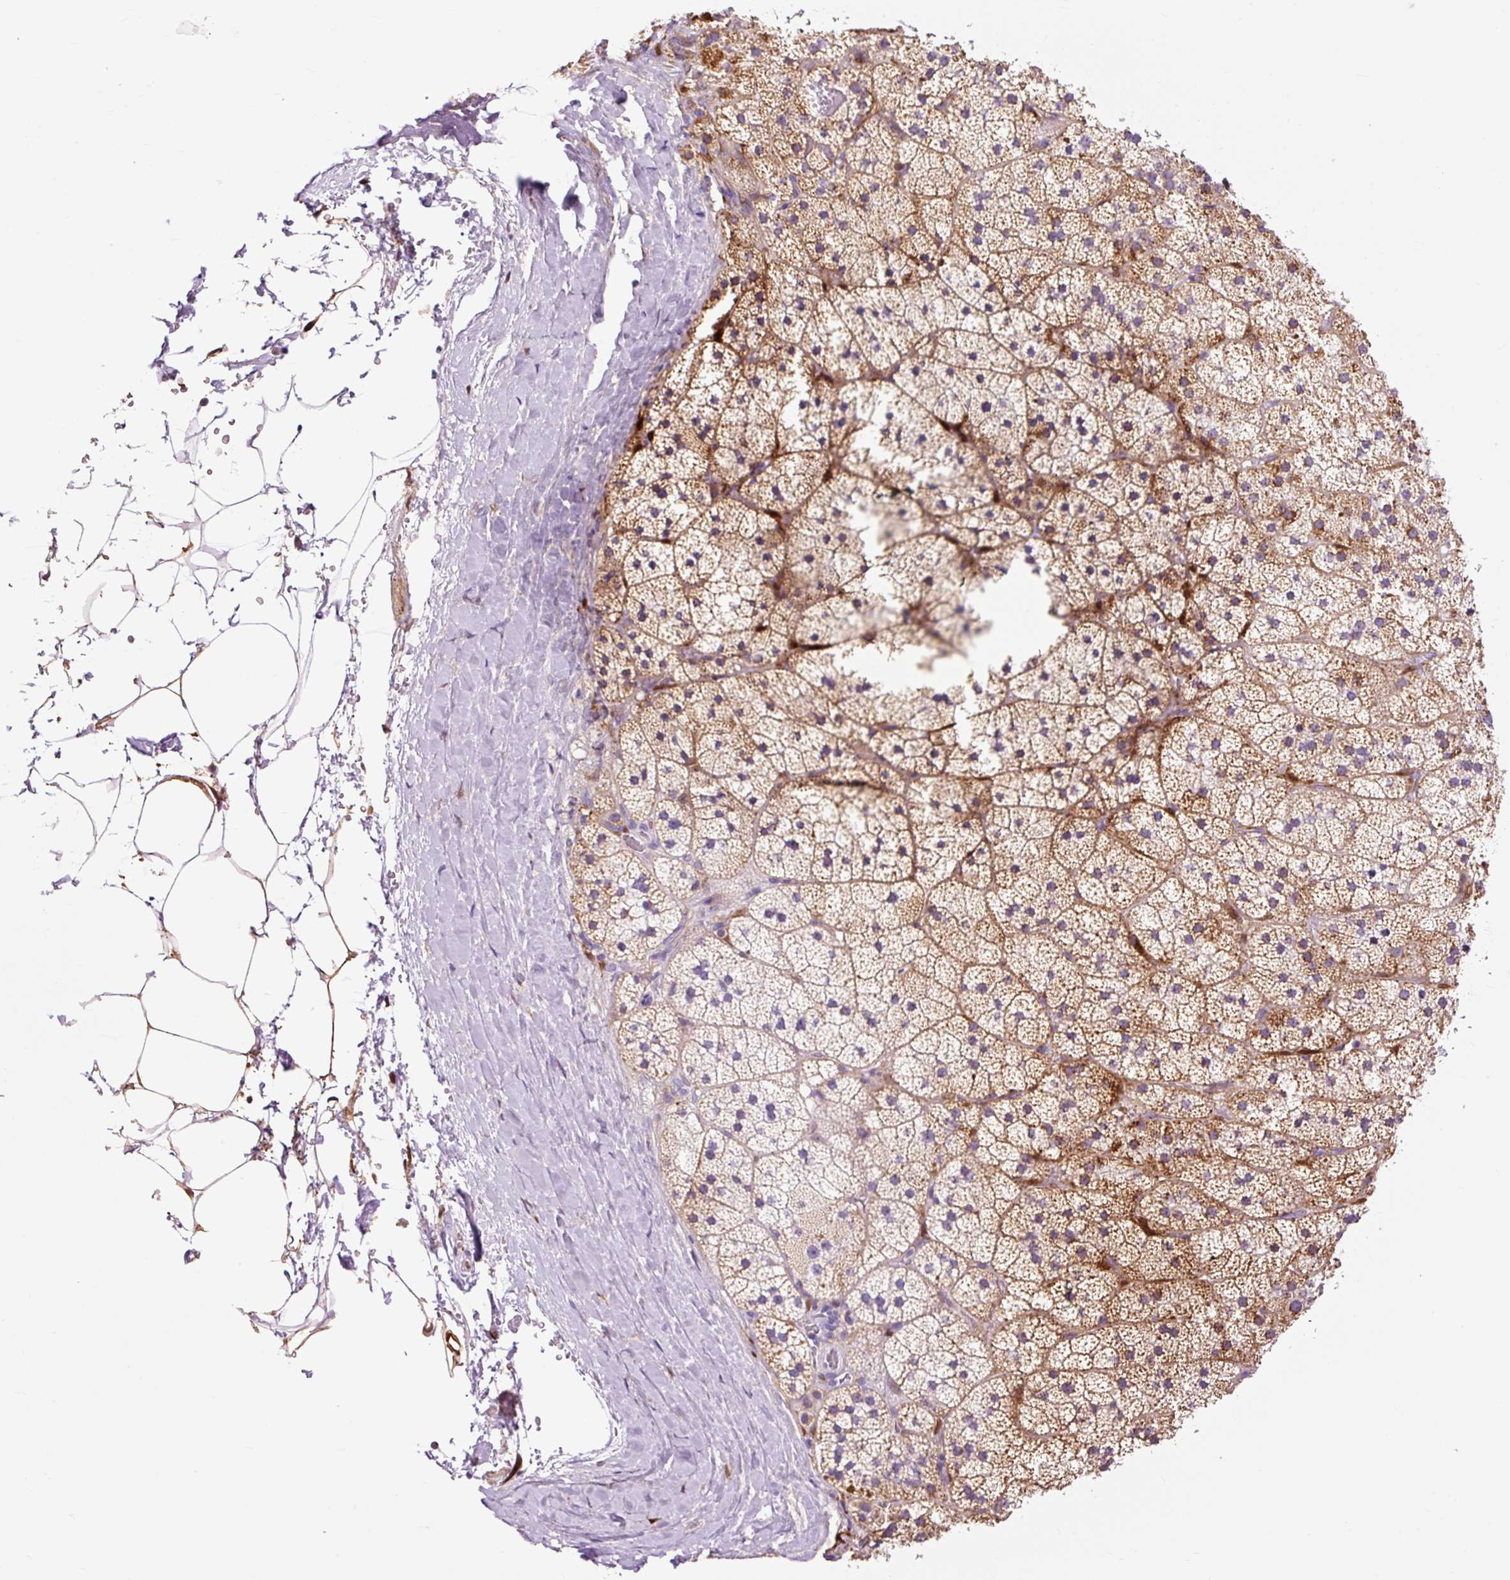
{"staining": {"intensity": "moderate", "quantity": ">75%", "location": "cytoplasmic/membranous"}, "tissue": "adrenal gland", "cell_type": "Glandular cells", "image_type": "normal", "snomed": [{"axis": "morphology", "description": "Normal tissue, NOS"}, {"axis": "topography", "description": "Adrenal gland"}], "caption": "Immunohistochemistry (IHC) of unremarkable adrenal gland exhibits medium levels of moderate cytoplasmic/membranous expression in about >75% of glandular cells.", "gene": "CD83", "patient": {"sex": "male", "age": 57}}